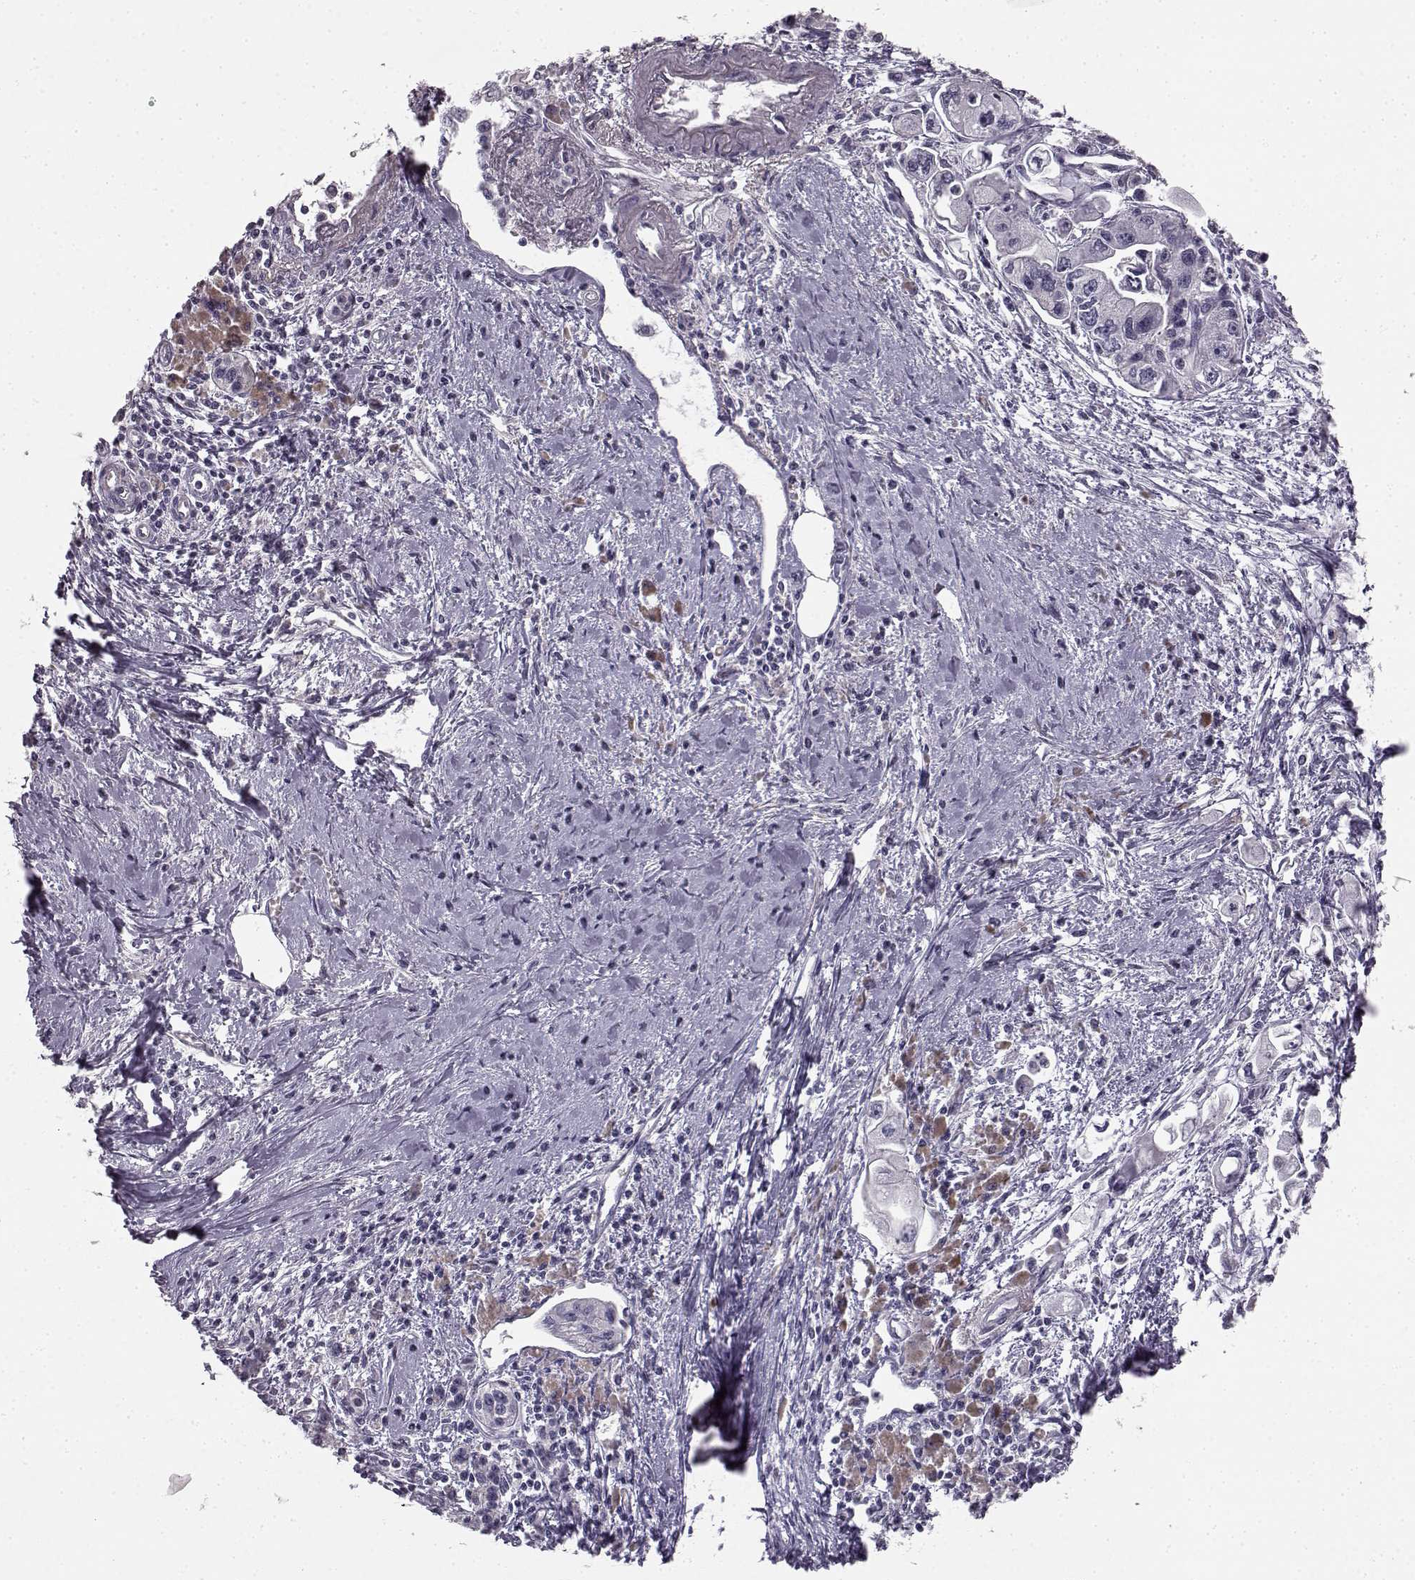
{"staining": {"intensity": "negative", "quantity": "none", "location": "none"}, "tissue": "pancreatic cancer", "cell_type": "Tumor cells", "image_type": "cancer", "snomed": [{"axis": "morphology", "description": "Adenocarcinoma, NOS"}, {"axis": "topography", "description": "Pancreas"}], "caption": "An immunohistochemistry (IHC) image of pancreatic cancer (adenocarcinoma) is shown. There is no staining in tumor cells of pancreatic cancer (adenocarcinoma). (DAB (3,3'-diaminobenzidine) immunohistochemistry (IHC) with hematoxylin counter stain).", "gene": "KRT85", "patient": {"sex": "male", "age": 70}}